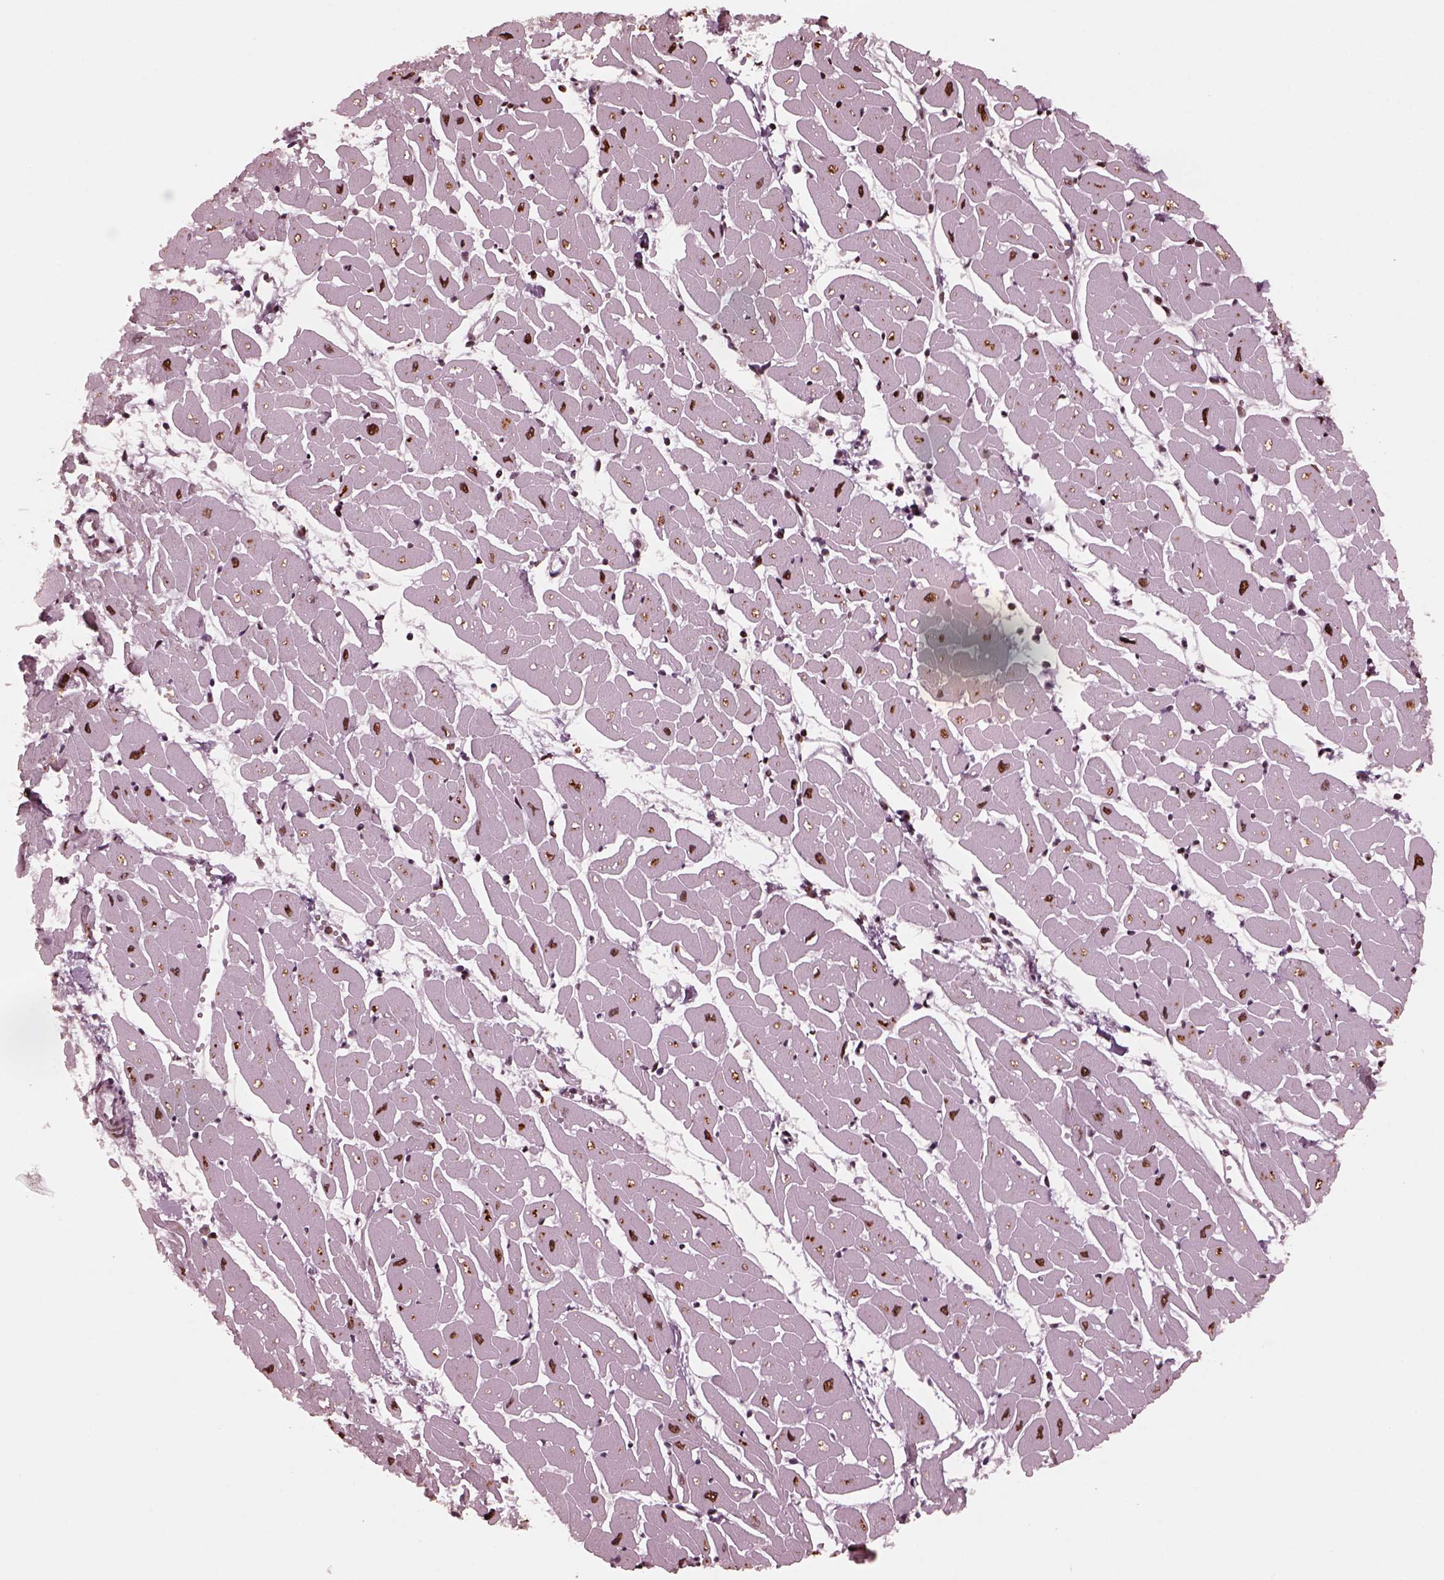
{"staining": {"intensity": "strong", "quantity": "25%-75%", "location": "nuclear"}, "tissue": "heart muscle", "cell_type": "Cardiomyocytes", "image_type": "normal", "snomed": [{"axis": "morphology", "description": "Normal tissue, NOS"}, {"axis": "topography", "description": "Heart"}], "caption": "A histopathology image showing strong nuclear positivity in approximately 25%-75% of cardiomyocytes in unremarkable heart muscle, as visualized by brown immunohistochemical staining.", "gene": "NSD1", "patient": {"sex": "male", "age": 57}}